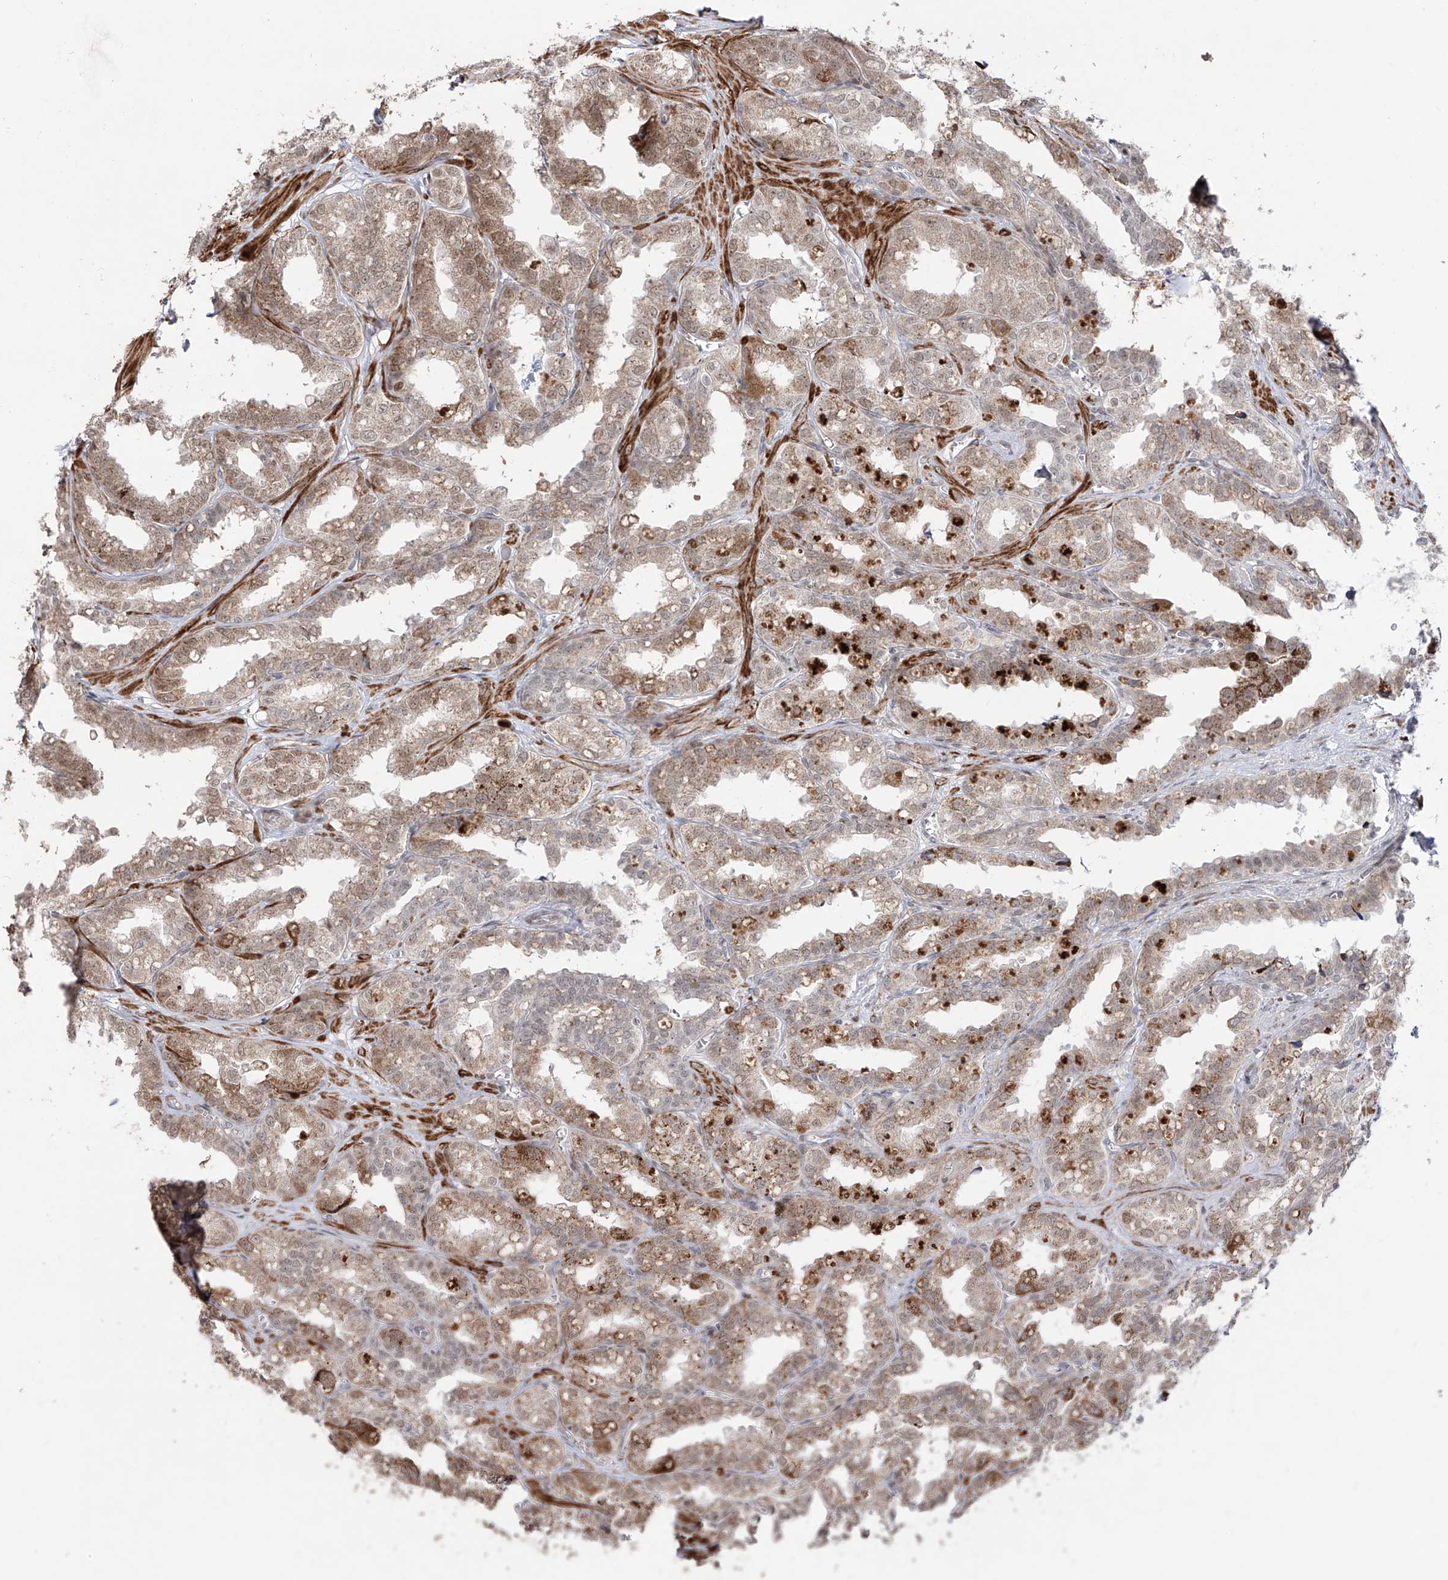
{"staining": {"intensity": "moderate", "quantity": "25%-75%", "location": "cytoplasmic/membranous,nuclear"}, "tissue": "seminal vesicle", "cell_type": "Glandular cells", "image_type": "normal", "snomed": [{"axis": "morphology", "description": "Normal tissue, NOS"}, {"axis": "topography", "description": "Prostate"}, {"axis": "topography", "description": "Seminal veicle"}], "caption": "Immunohistochemical staining of normal seminal vesicle reveals 25%-75% levels of moderate cytoplasmic/membranous,nuclear protein expression in about 25%-75% of glandular cells.", "gene": "ZNF180", "patient": {"sex": "male", "age": 51}}